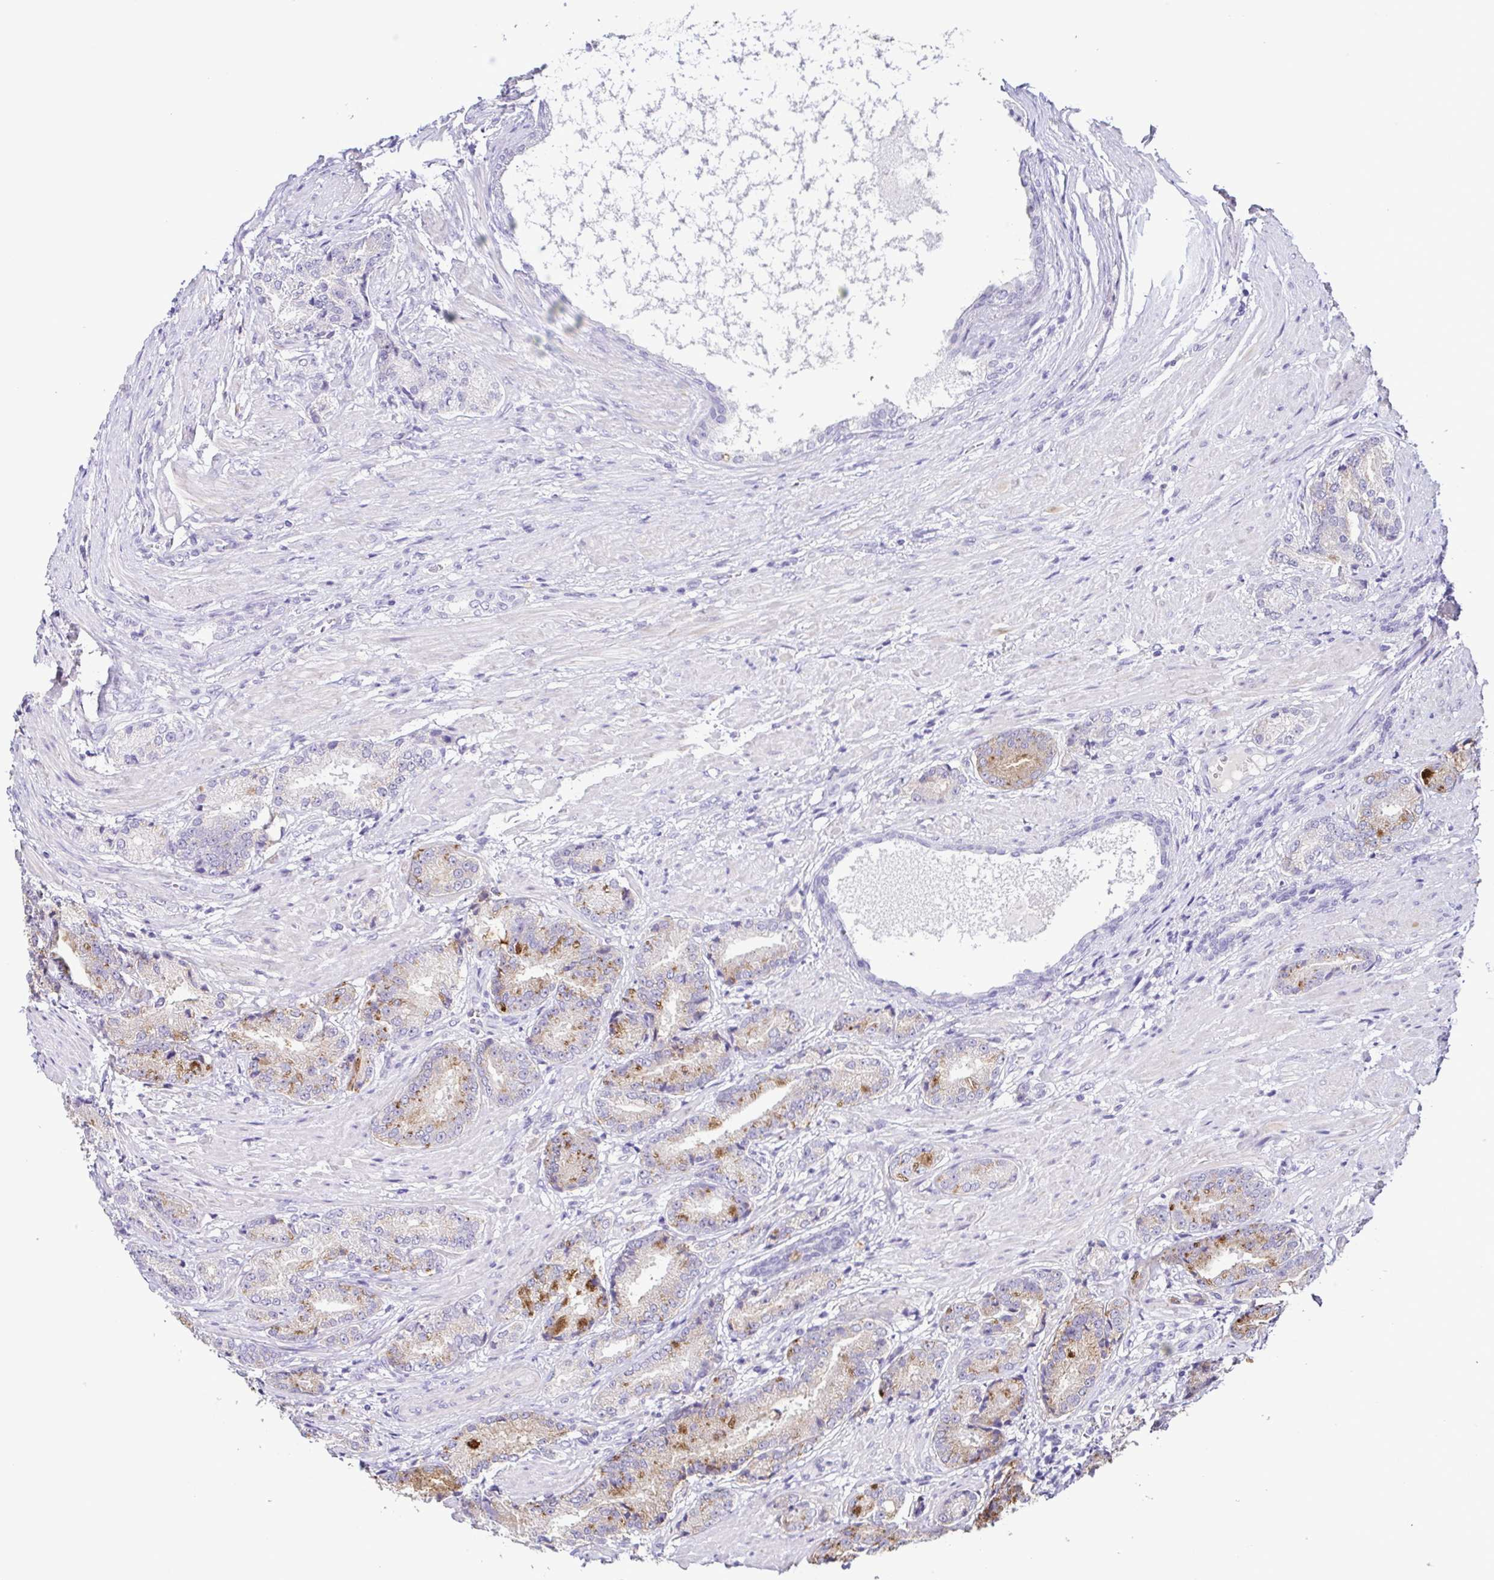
{"staining": {"intensity": "moderate", "quantity": "25%-75%", "location": "cytoplasmic/membranous"}, "tissue": "prostate cancer", "cell_type": "Tumor cells", "image_type": "cancer", "snomed": [{"axis": "morphology", "description": "Adenocarcinoma, High grade"}, {"axis": "topography", "description": "Prostate and seminal vesicle, NOS"}], "caption": "Protein expression analysis of human high-grade adenocarcinoma (prostate) reveals moderate cytoplasmic/membranous positivity in about 25%-75% of tumor cells. Using DAB (3,3'-diaminobenzidine) (brown) and hematoxylin (blue) stains, captured at high magnification using brightfield microscopy.", "gene": "TERT", "patient": {"sex": "male", "age": 61}}